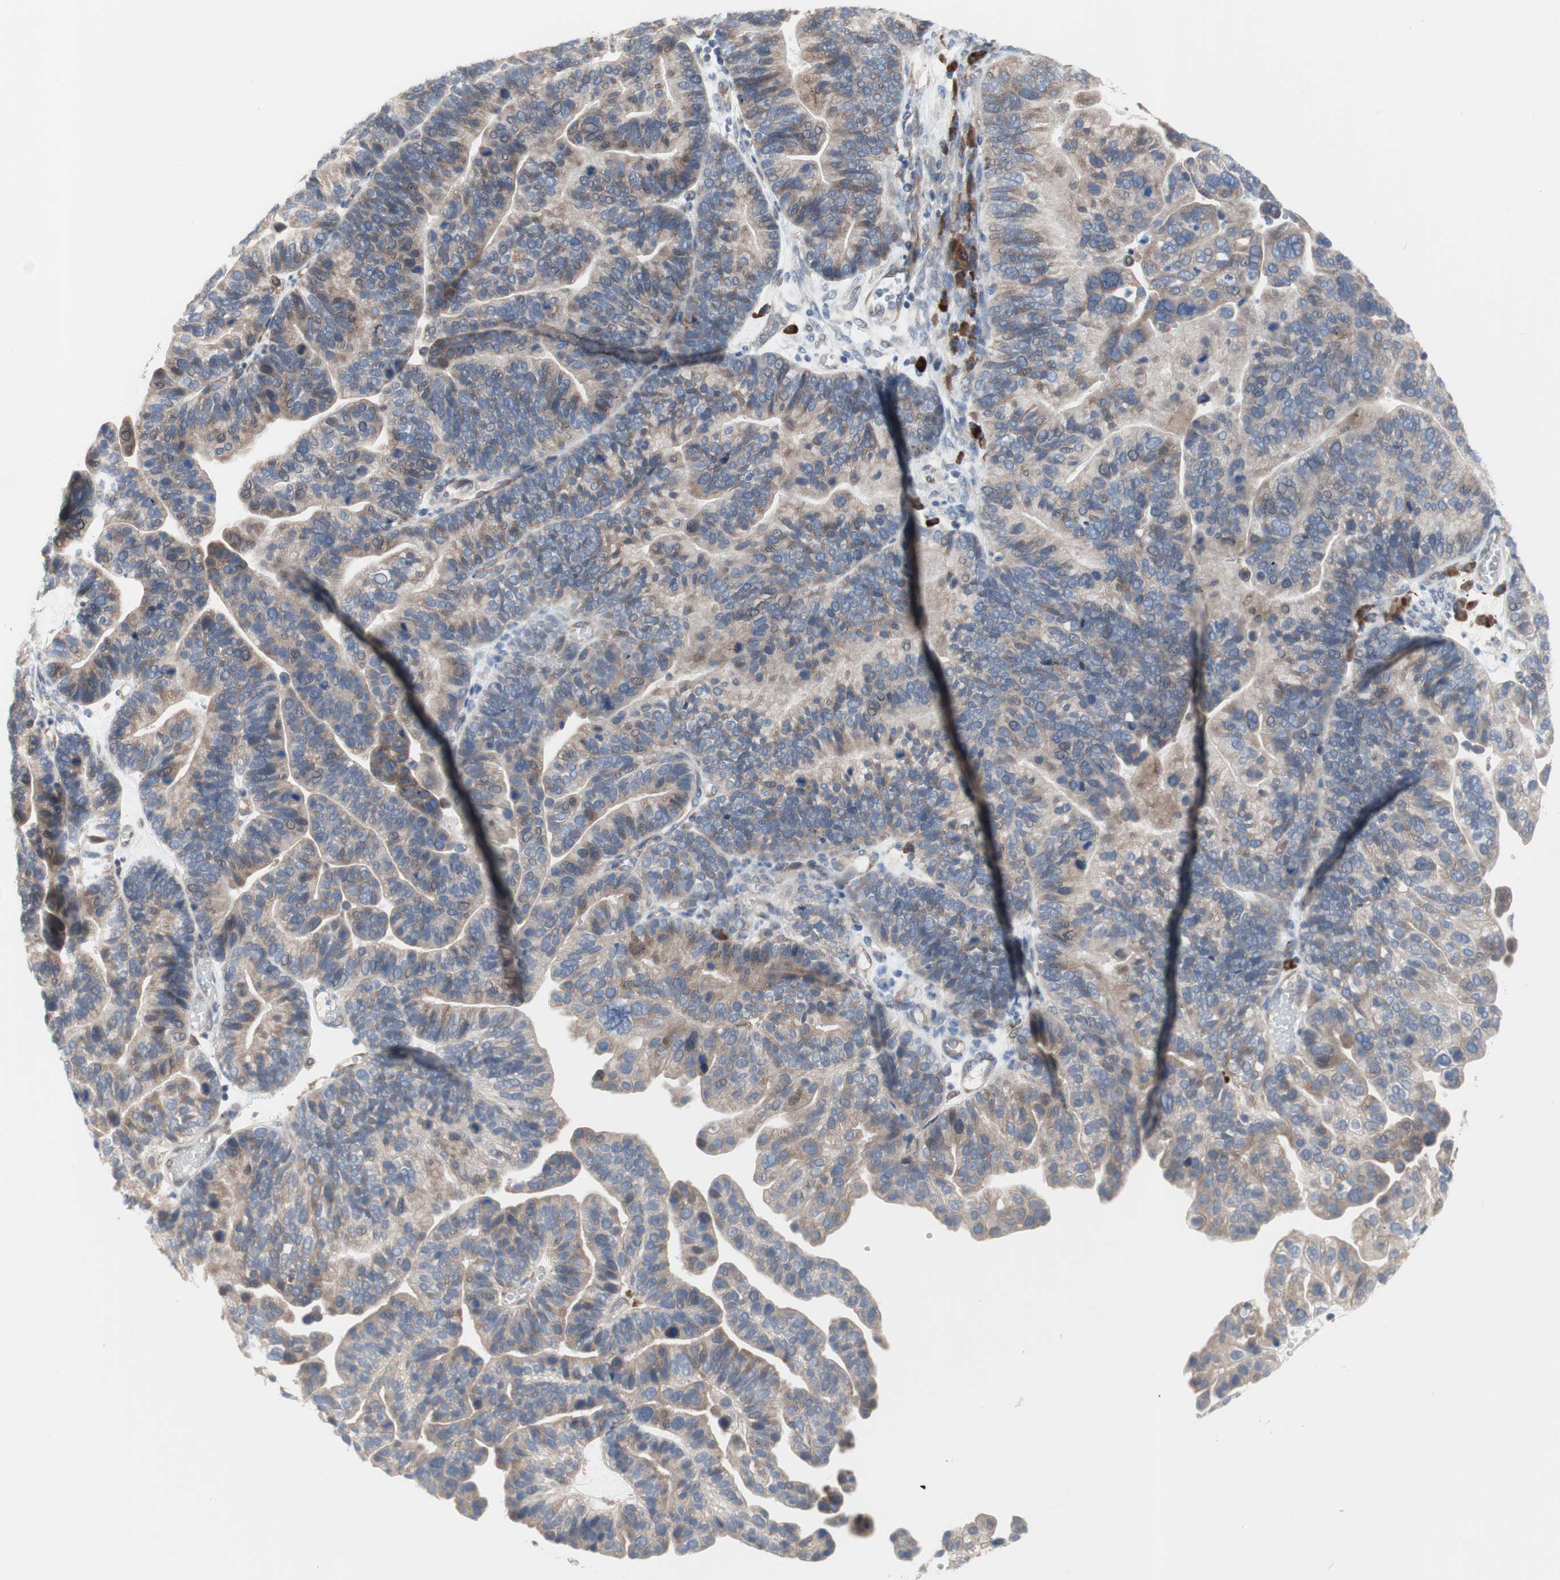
{"staining": {"intensity": "moderate", "quantity": ">75%", "location": "cytoplasmic/membranous"}, "tissue": "ovarian cancer", "cell_type": "Tumor cells", "image_type": "cancer", "snomed": [{"axis": "morphology", "description": "Cystadenocarcinoma, serous, NOS"}, {"axis": "topography", "description": "Ovary"}], "caption": "This is an image of IHC staining of serous cystadenocarcinoma (ovarian), which shows moderate positivity in the cytoplasmic/membranous of tumor cells.", "gene": "TTC14", "patient": {"sex": "female", "age": 56}}